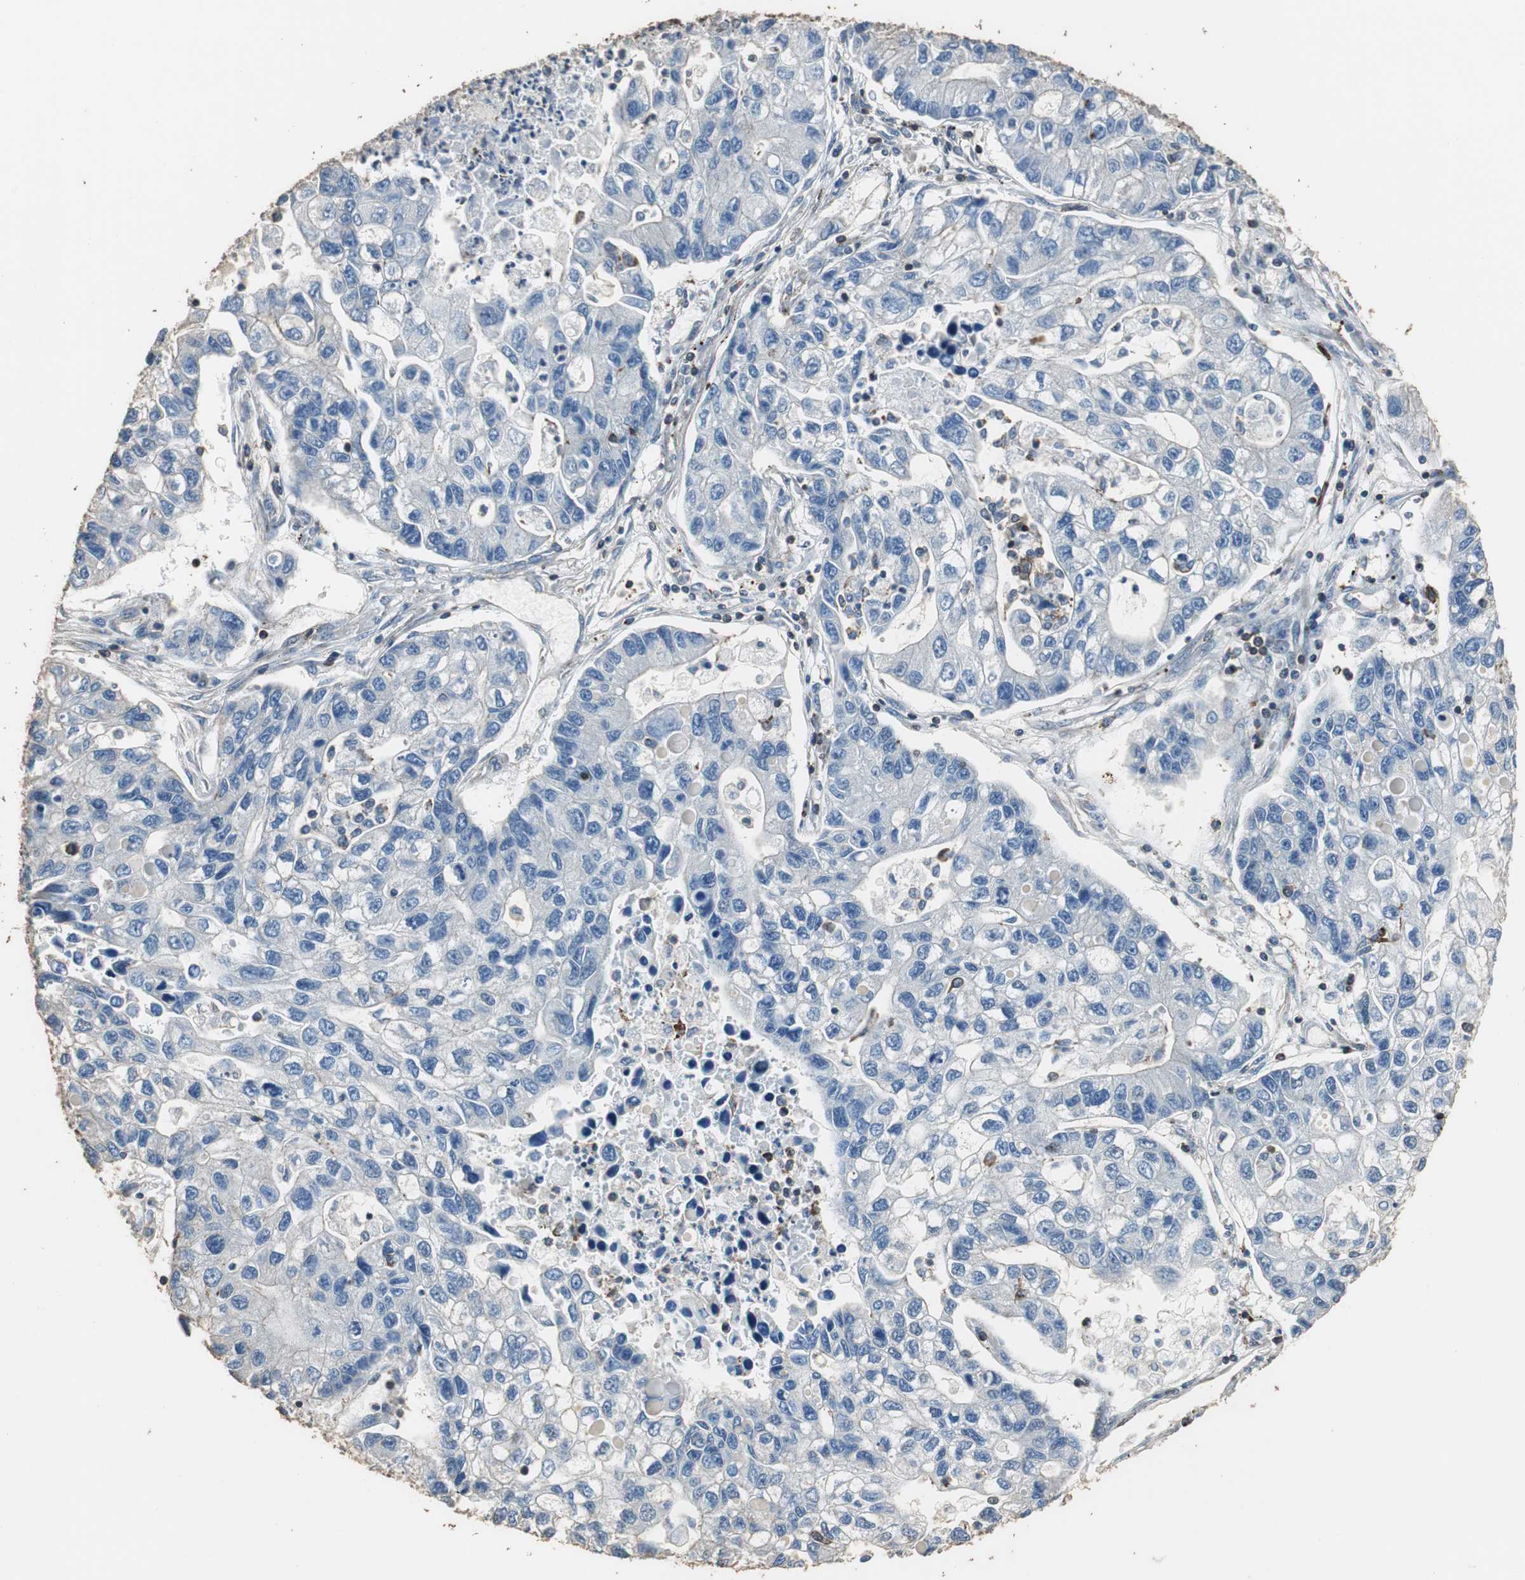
{"staining": {"intensity": "negative", "quantity": "none", "location": "none"}, "tissue": "lung cancer", "cell_type": "Tumor cells", "image_type": "cancer", "snomed": [{"axis": "morphology", "description": "Adenocarcinoma, NOS"}, {"axis": "topography", "description": "Lung"}], "caption": "Immunohistochemical staining of human lung cancer shows no significant expression in tumor cells.", "gene": "PRKRA", "patient": {"sex": "female", "age": 51}}